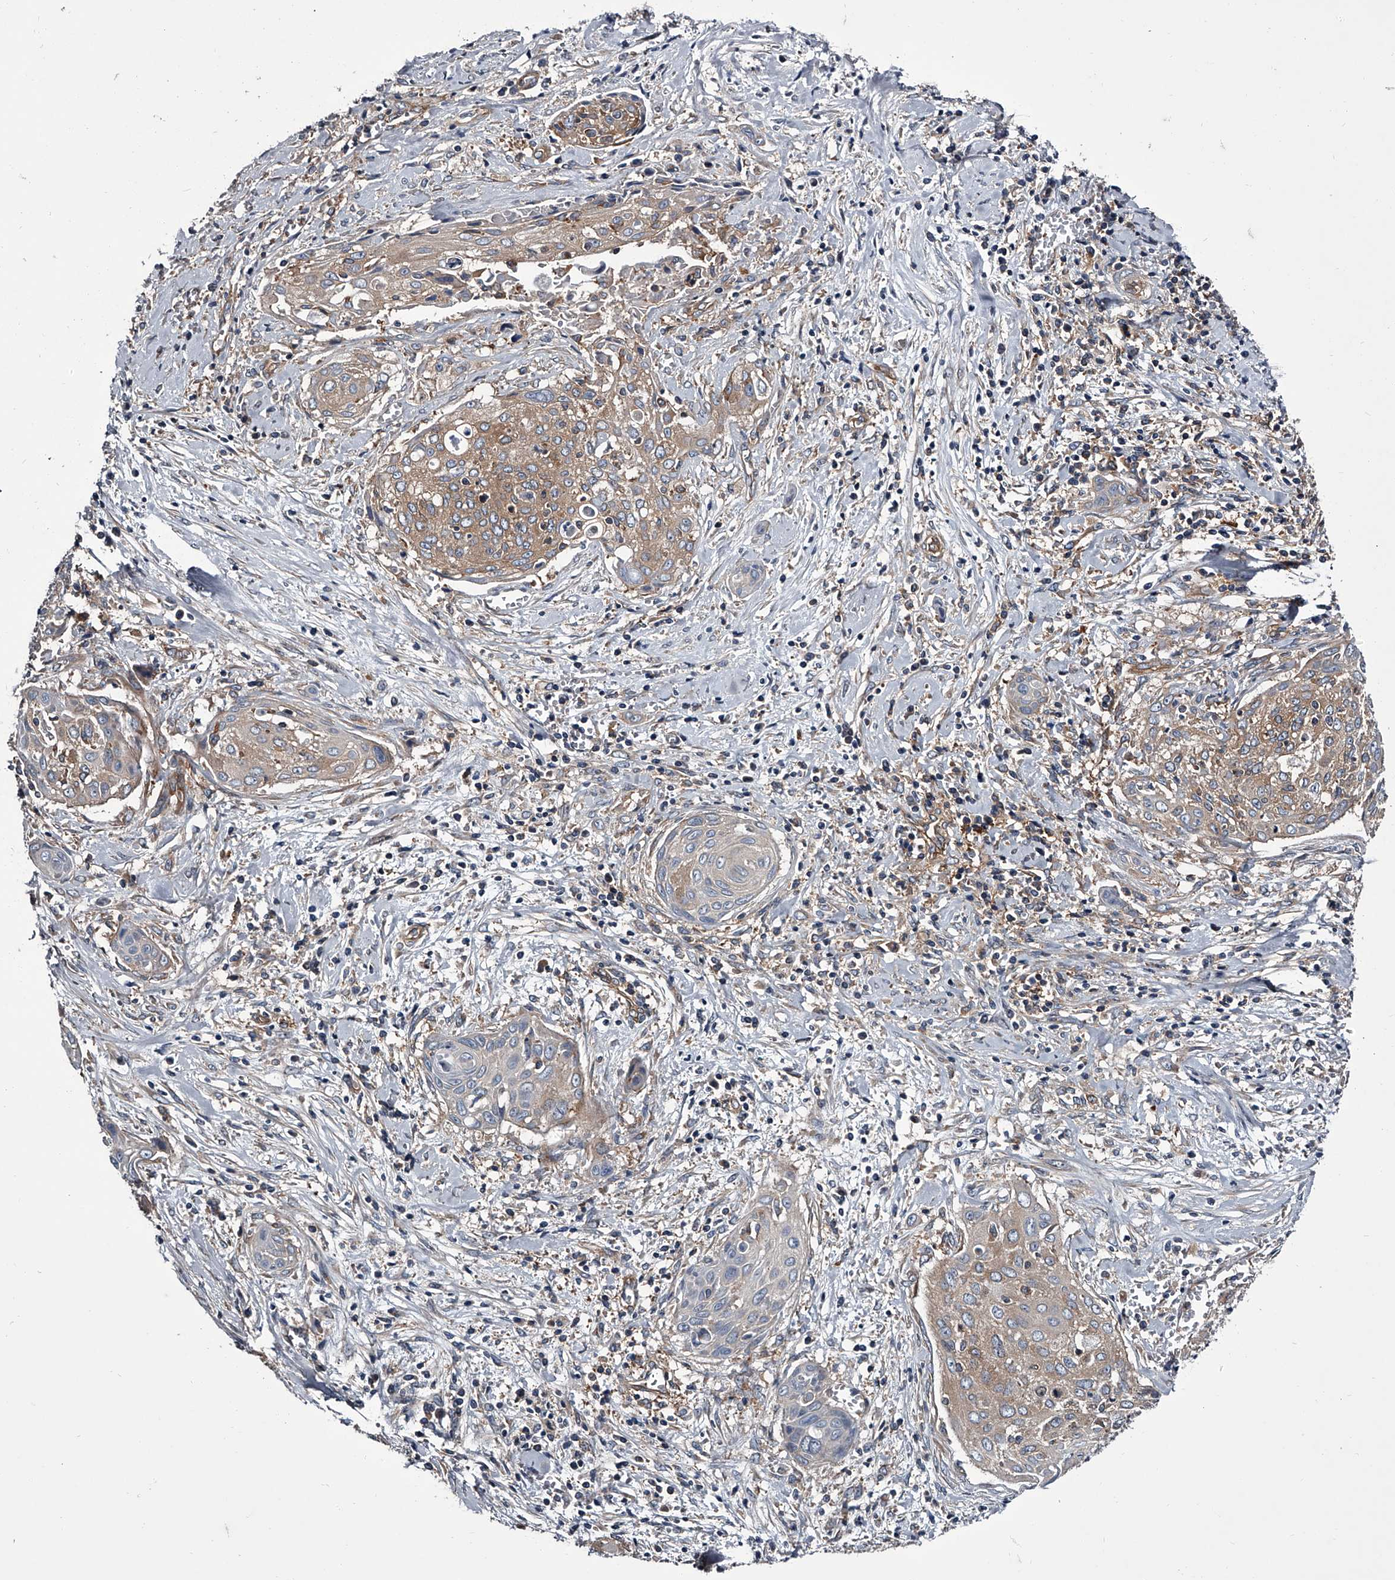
{"staining": {"intensity": "moderate", "quantity": "25%-75%", "location": "cytoplasmic/membranous"}, "tissue": "cervical cancer", "cell_type": "Tumor cells", "image_type": "cancer", "snomed": [{"axis": "morphology", "description": "Squamous cell carcinoma, NOS"}, {"axis": "topography", "description": "Cervix"}], "caption": "Squamous cell carcinoma (cervical) stained with a brown dye shows moderate cytoplasmic/membranous positive positivity in approximately 25%-75% of tumor cells.", "gene": "GAPVD1", "patient": {"sex": "female", "age": 55}}